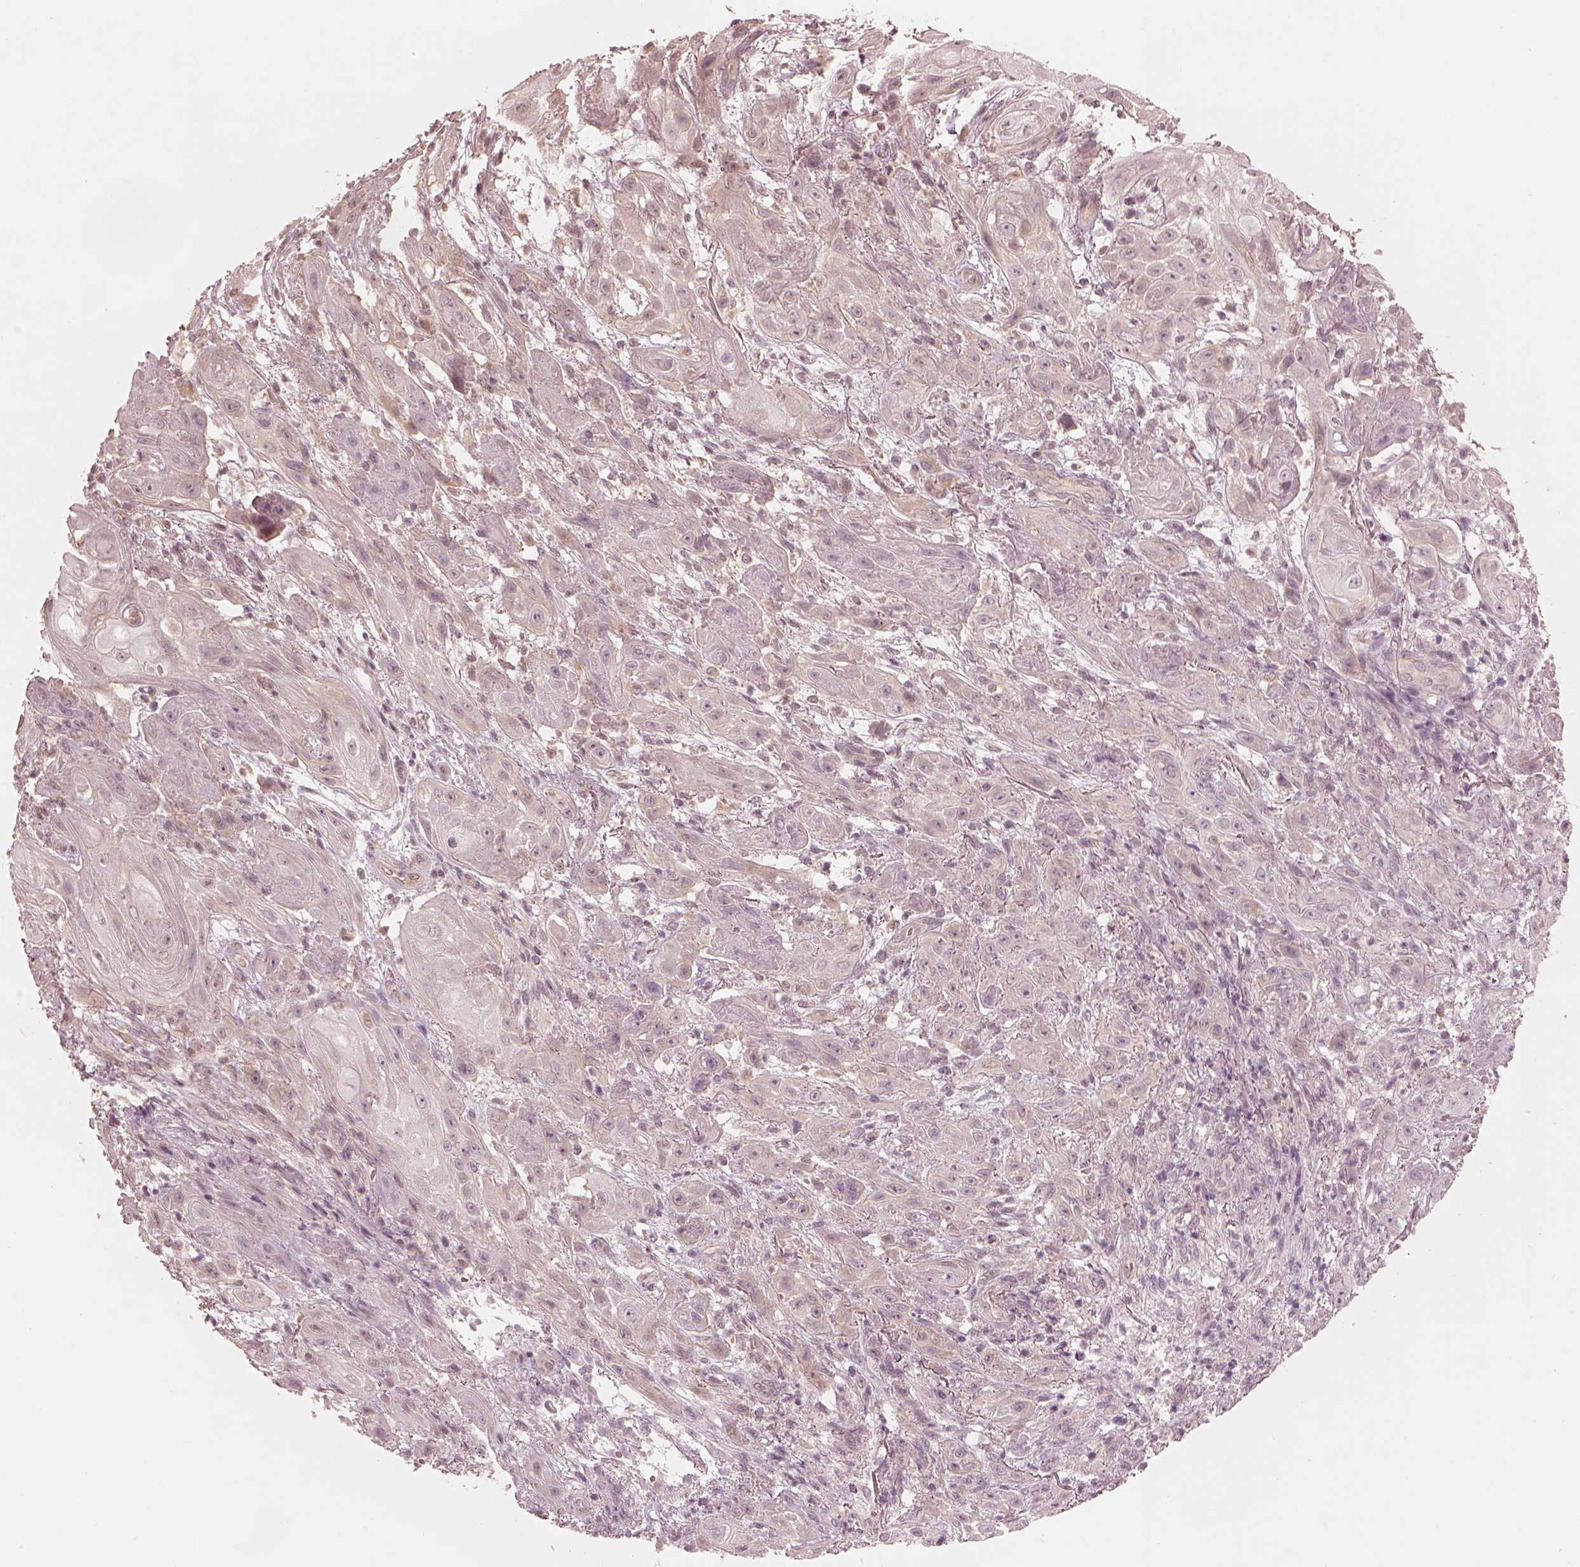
{"staining": {"intensity": "negative", "quantity": "none", "location": "none"}, "tissue": "skin cancer", "cell_type": "Tumor cells", "image_type": "cancer", "snomed": [{"axis": "morphology", "description": "Squamous cell carcinoma, NOS"}, {"axis": "topography", "description": "Skin"}], "caption": "Immunohistochemical staining of skin cancer reveals no significant positivity in tumor cells. Brightfield microscopy of immunohistochemistry (IHC) stained with DAB (brown) and hematoxylin (blue), captured at high magnification.", "gene": "IQCB1", "patient": {"sex": "male", "age": 62}}